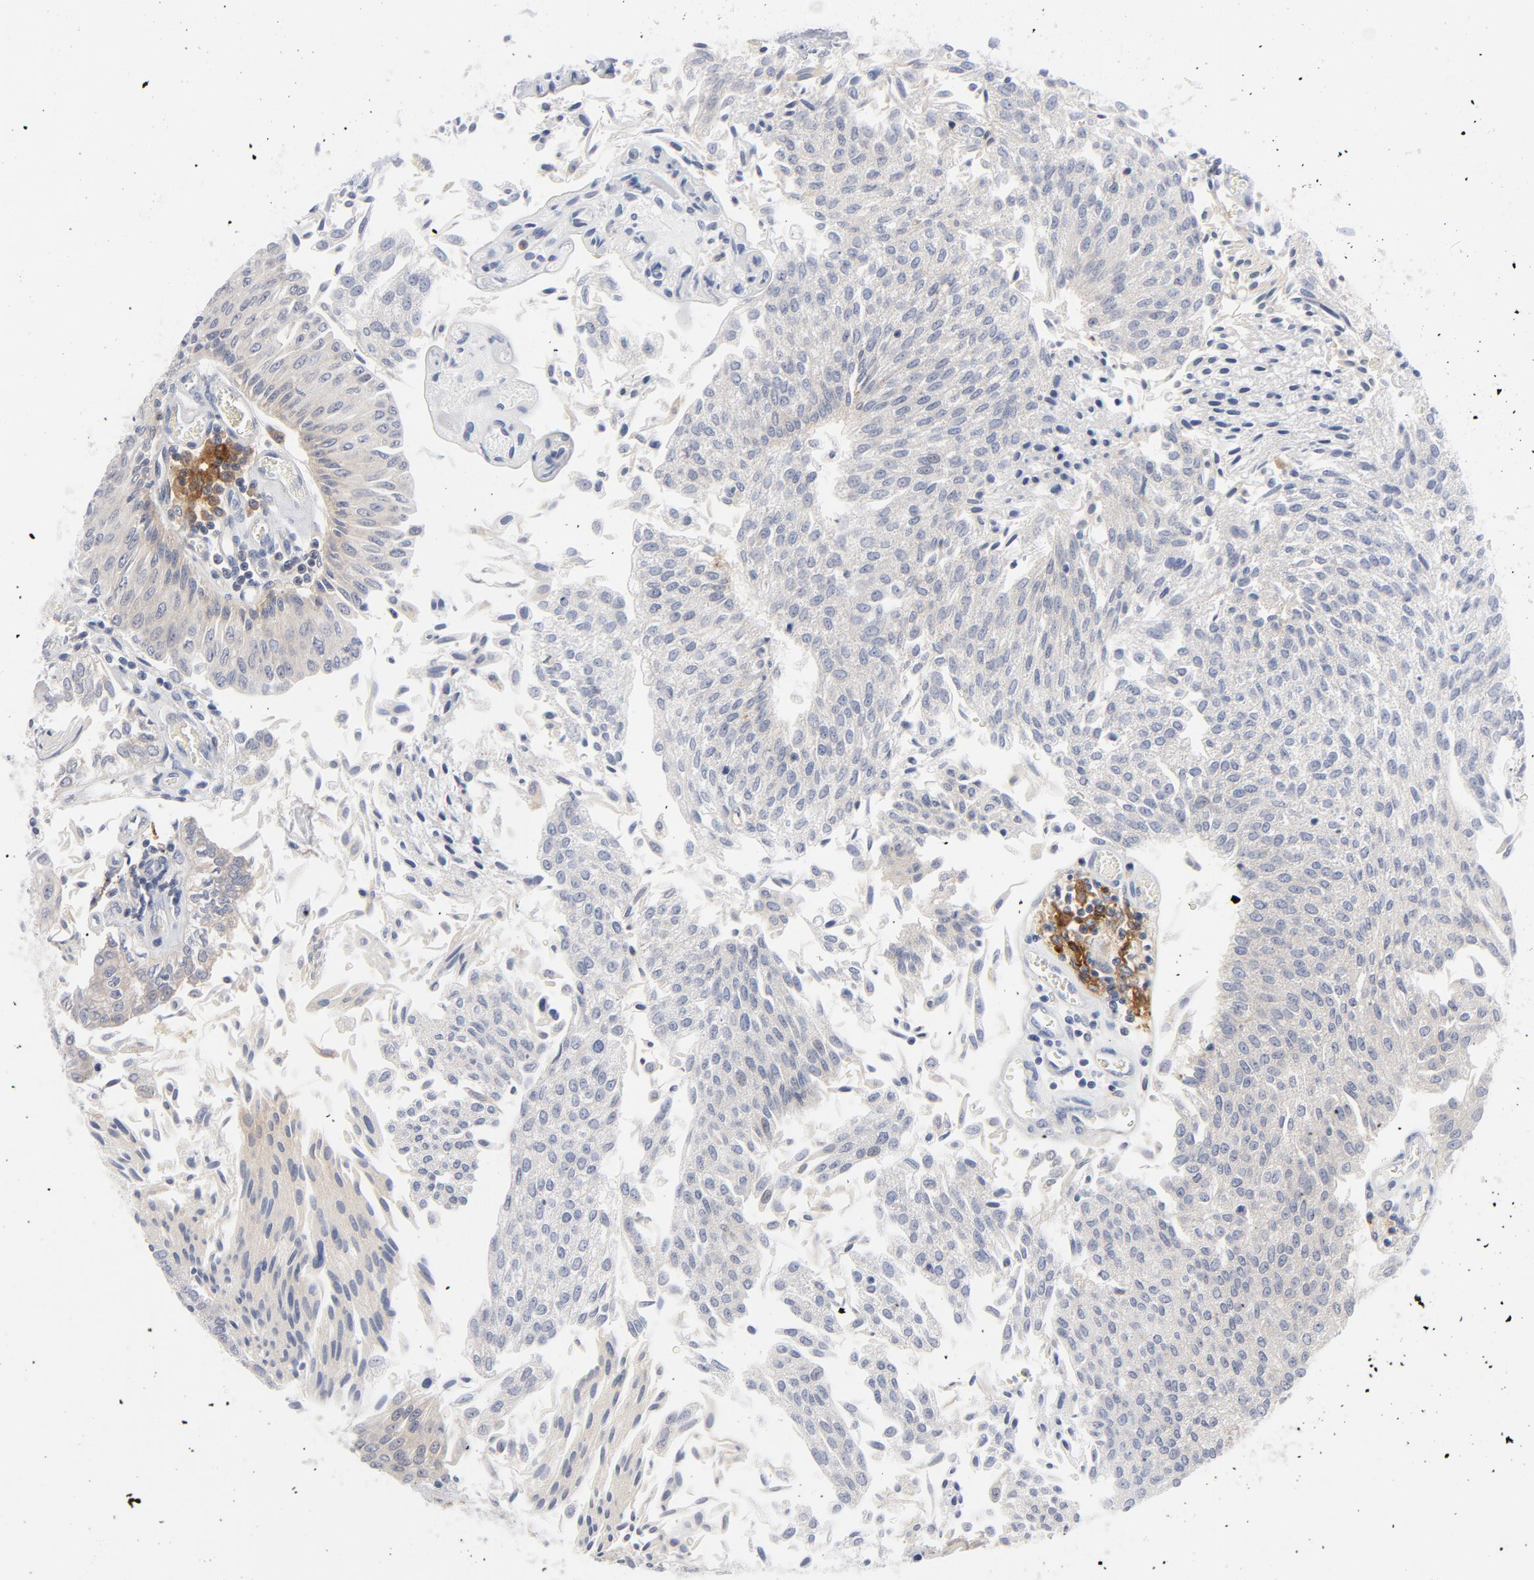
{"staining": {"intensity": "negative", "quantity": "none", "location": "none"}, "tissue": "urothelial cancer", "cell_type": "Tumor cells", "image_type": "cancer", "snomed": [{"axis": "morphology", "description": "Urothelial carcinoma, Low grade"}, {"axis": "topography", "description": "Urinary bladder"}], "caption": "Urothelial carcinoma (low-grade) was stained to show a protein in brown. There is no significant staining in tumor cells.", "gene": "CD86", "patient": {"sex": "male", "age": 86}}